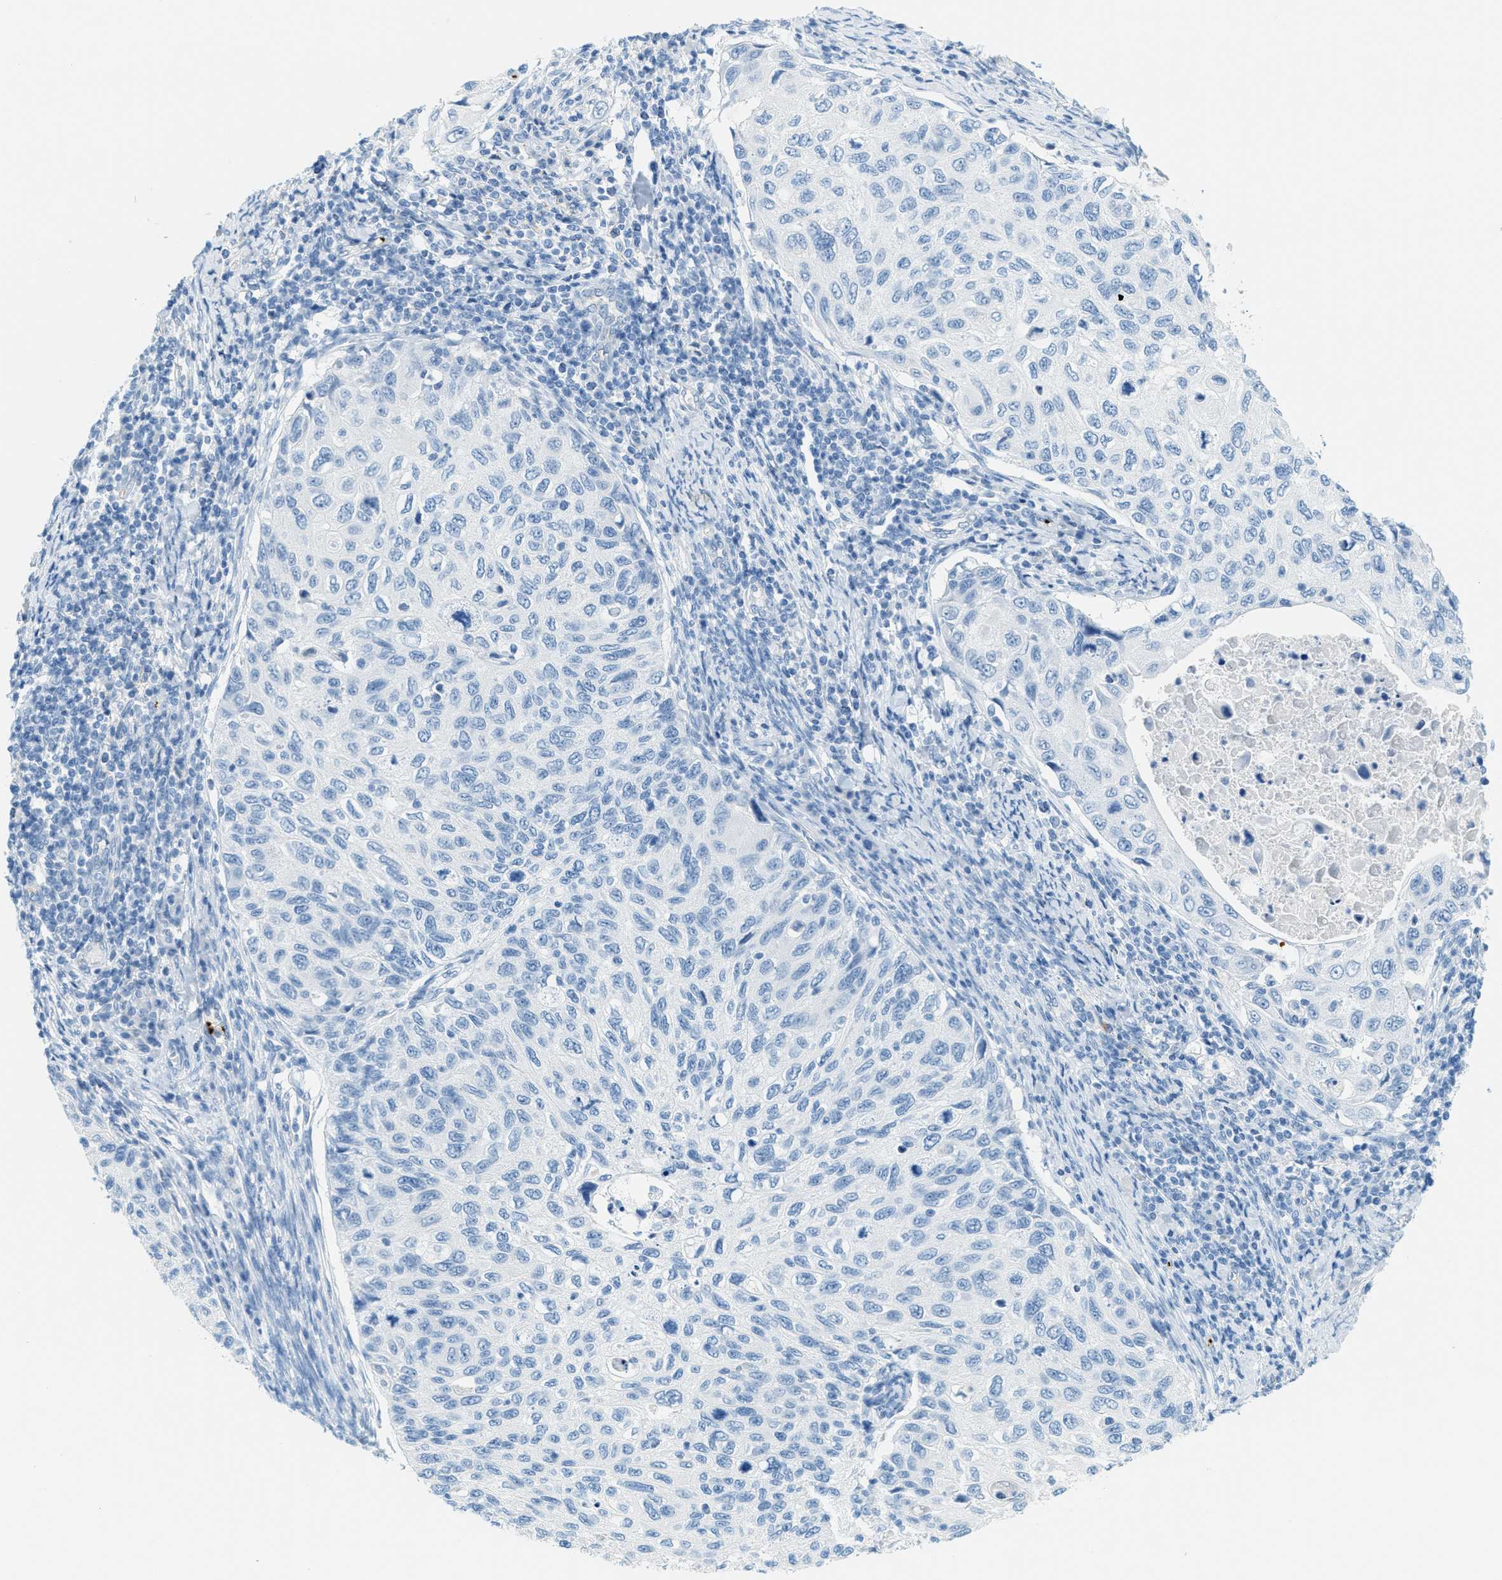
{"staining": {"intensity": "negative", "quantity": "none", "location": "none"}, "tissue": "cervical cancer", "cell_type": "Tumor cells", "image_type": "cancer", "snomed": [{"axis": "morphology", "description": "Squamous cell carcinoma, NOS"}, {"axis": "topography", "description": "Cervix"}], "caption": "This is a micrograph of immunohistochemistry (IHC) staining of cervical cancer (squamous cell carcinoma), which shows no positivity in tumor cells.", "gene": "PPBP", "patient": {"sex": "female", "age": 70}}